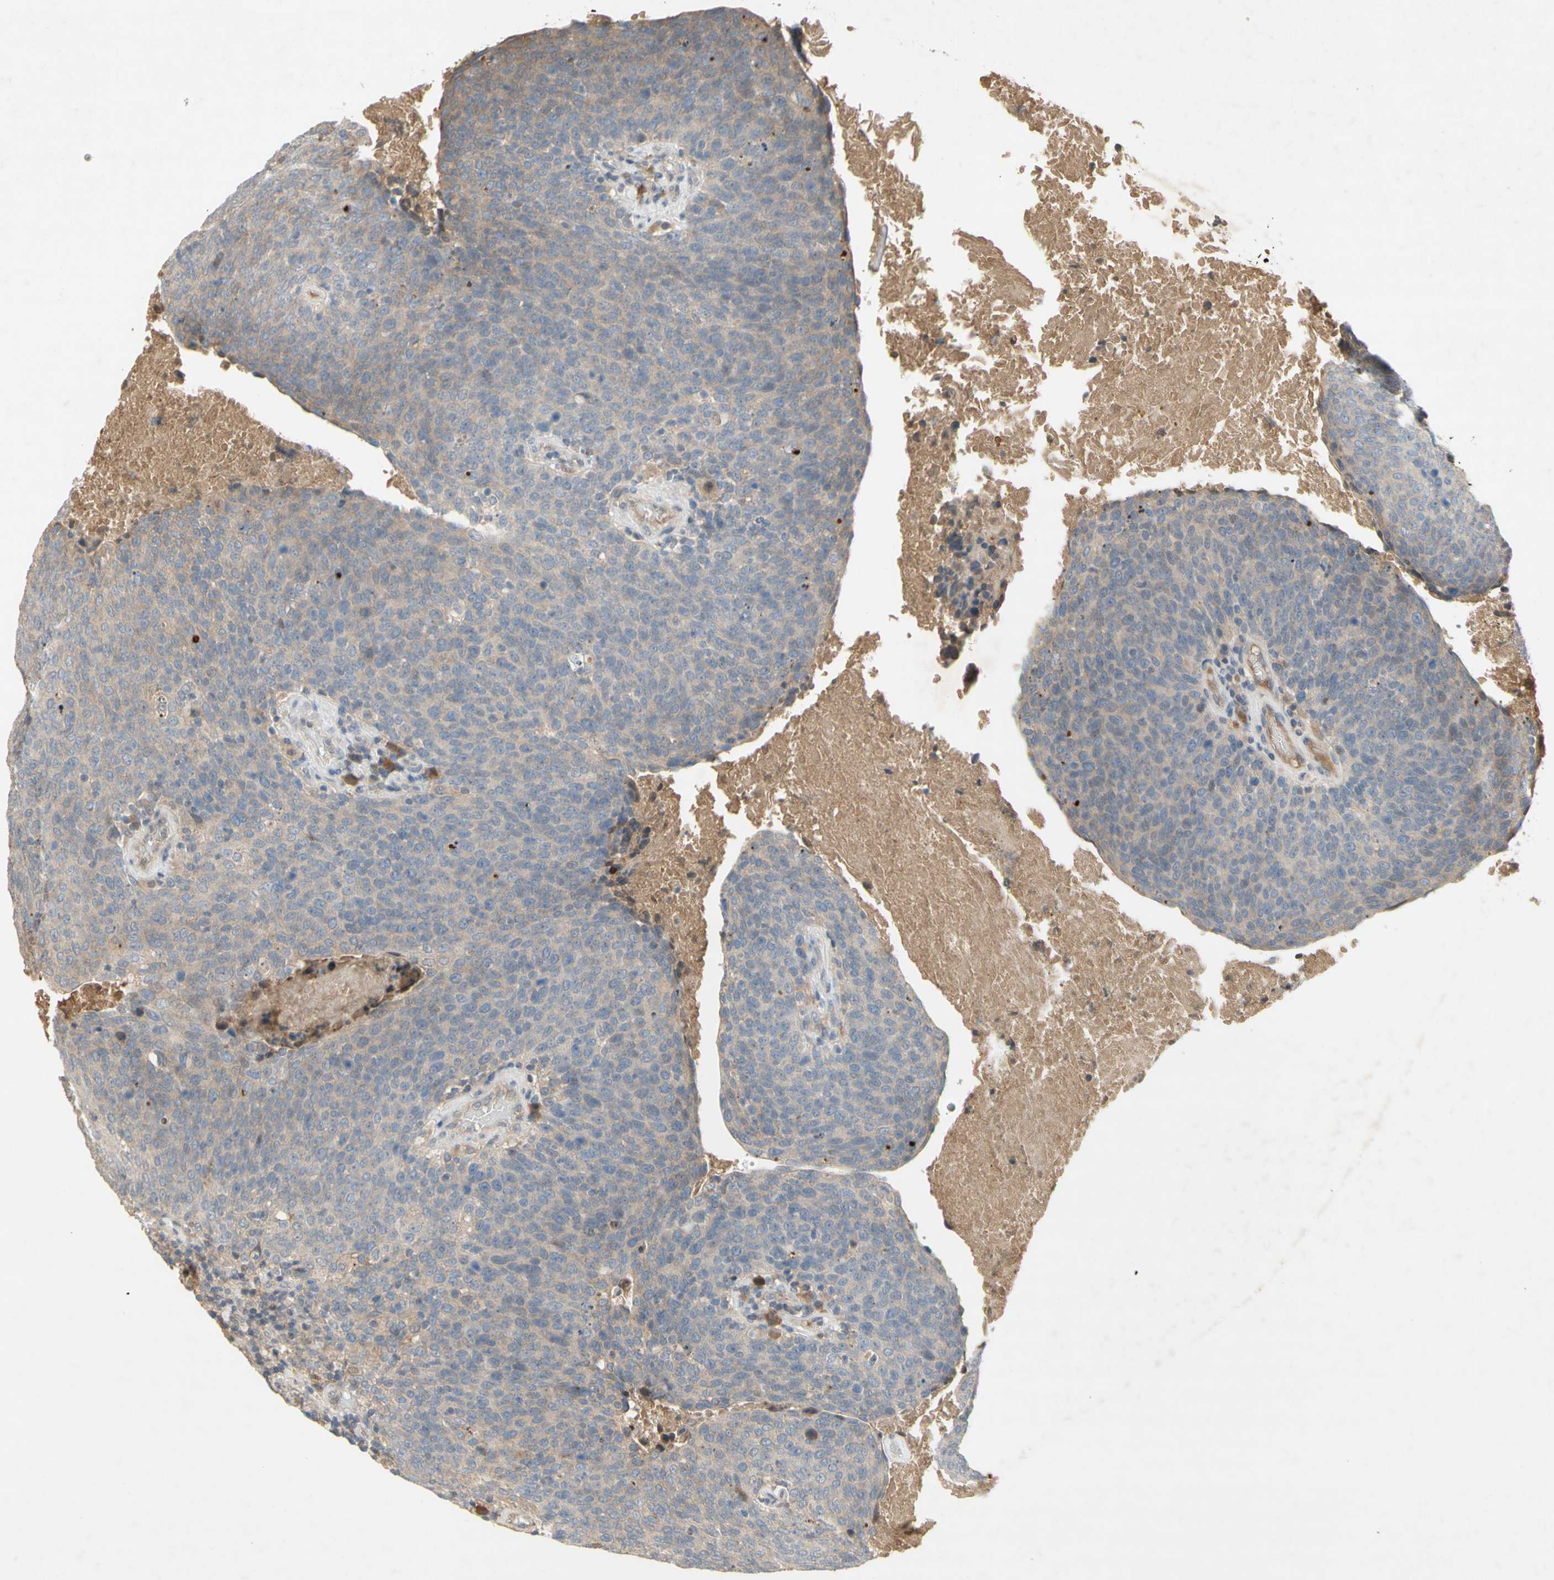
{"staining": {"intensity": "weak", "quantity": "<25%", "location": "cytoplasmic/membranous"}, "tissue": "head and neck cancer", "cell_type": "Tumor cells", "image_type": "cancer", "snomed": [{"axis": "morphology", "description": "Squamous cell carcinoma, NOS"}, {"axis": "morphology", "description": "Squamous cell carcinoma, metastatic, NOS"}, {"axis": "topography", "description": "Lymph node"}, {"axis": "topography", "description": "Head-Neck"}], "caption": "An immunohistochemistry (IHC) photomicrograph of head and neck cancer is shown. There is no staining in tumor cells of head and neck cancer.", "gene": "NRG4", "patient": {"sex": "male", "age": 62}}